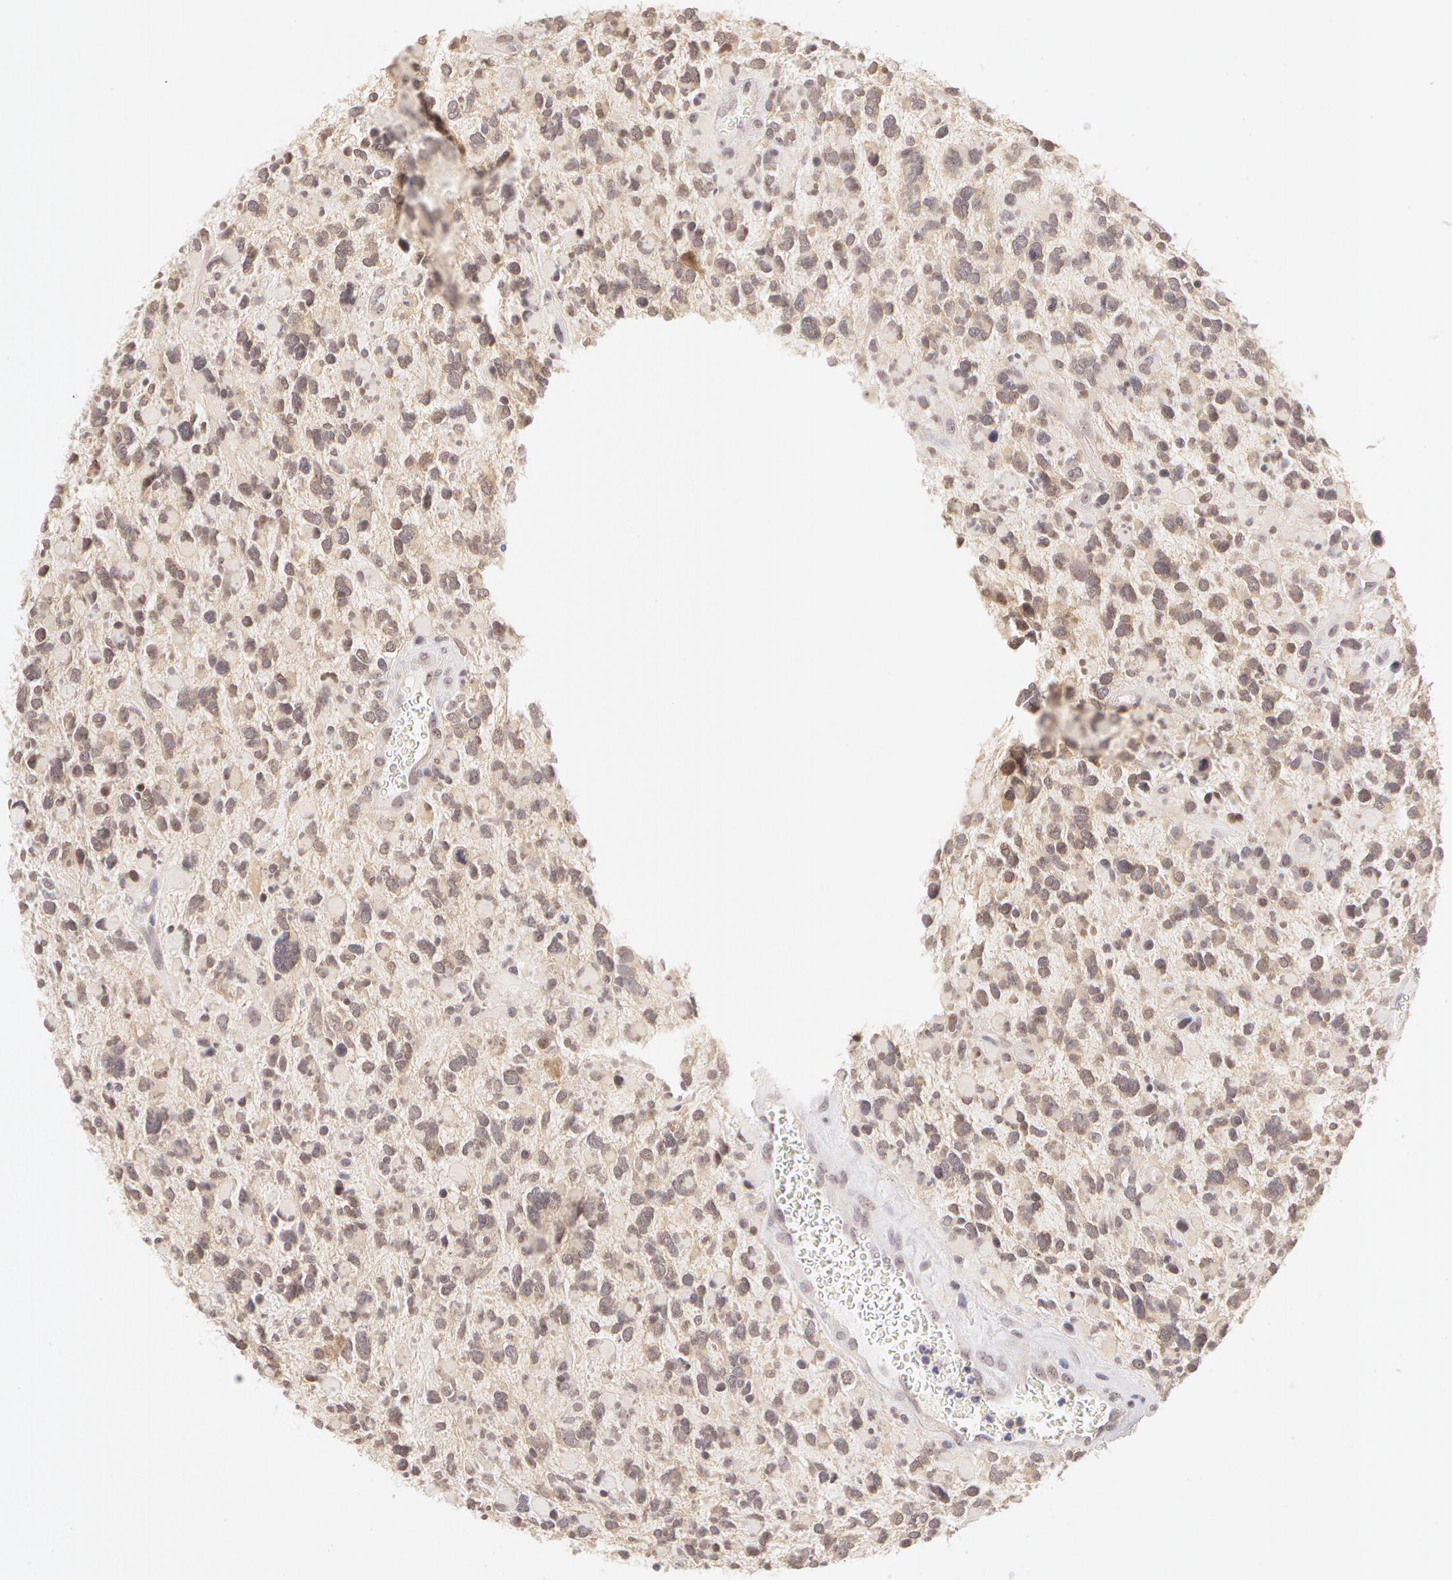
{"staining": {"intensity": "weak", "quantity": "25%-75%", "location": "nuclear"}, "tissue": "glioma", "cell_type": "Tumor cells", "image_type": "cancer", "snomed": [{"axis": "morphology", "description": "Glioma, malignant, High grade"}, {"axis": "topography", "description": "Brain"}], "caption": "Immunohistochemistry staining of glioma, which demonstrates low levels of weak nuclear expression in about 25%-75% of tumor cells indicating weak nuclear protein staining. The staining was performed using DAB (brown) for protein detection and nuclei were counterstained in hematoxylin (blue).", "gene": "ZNF597", "patient": {"sex": "female", "age": 37}}